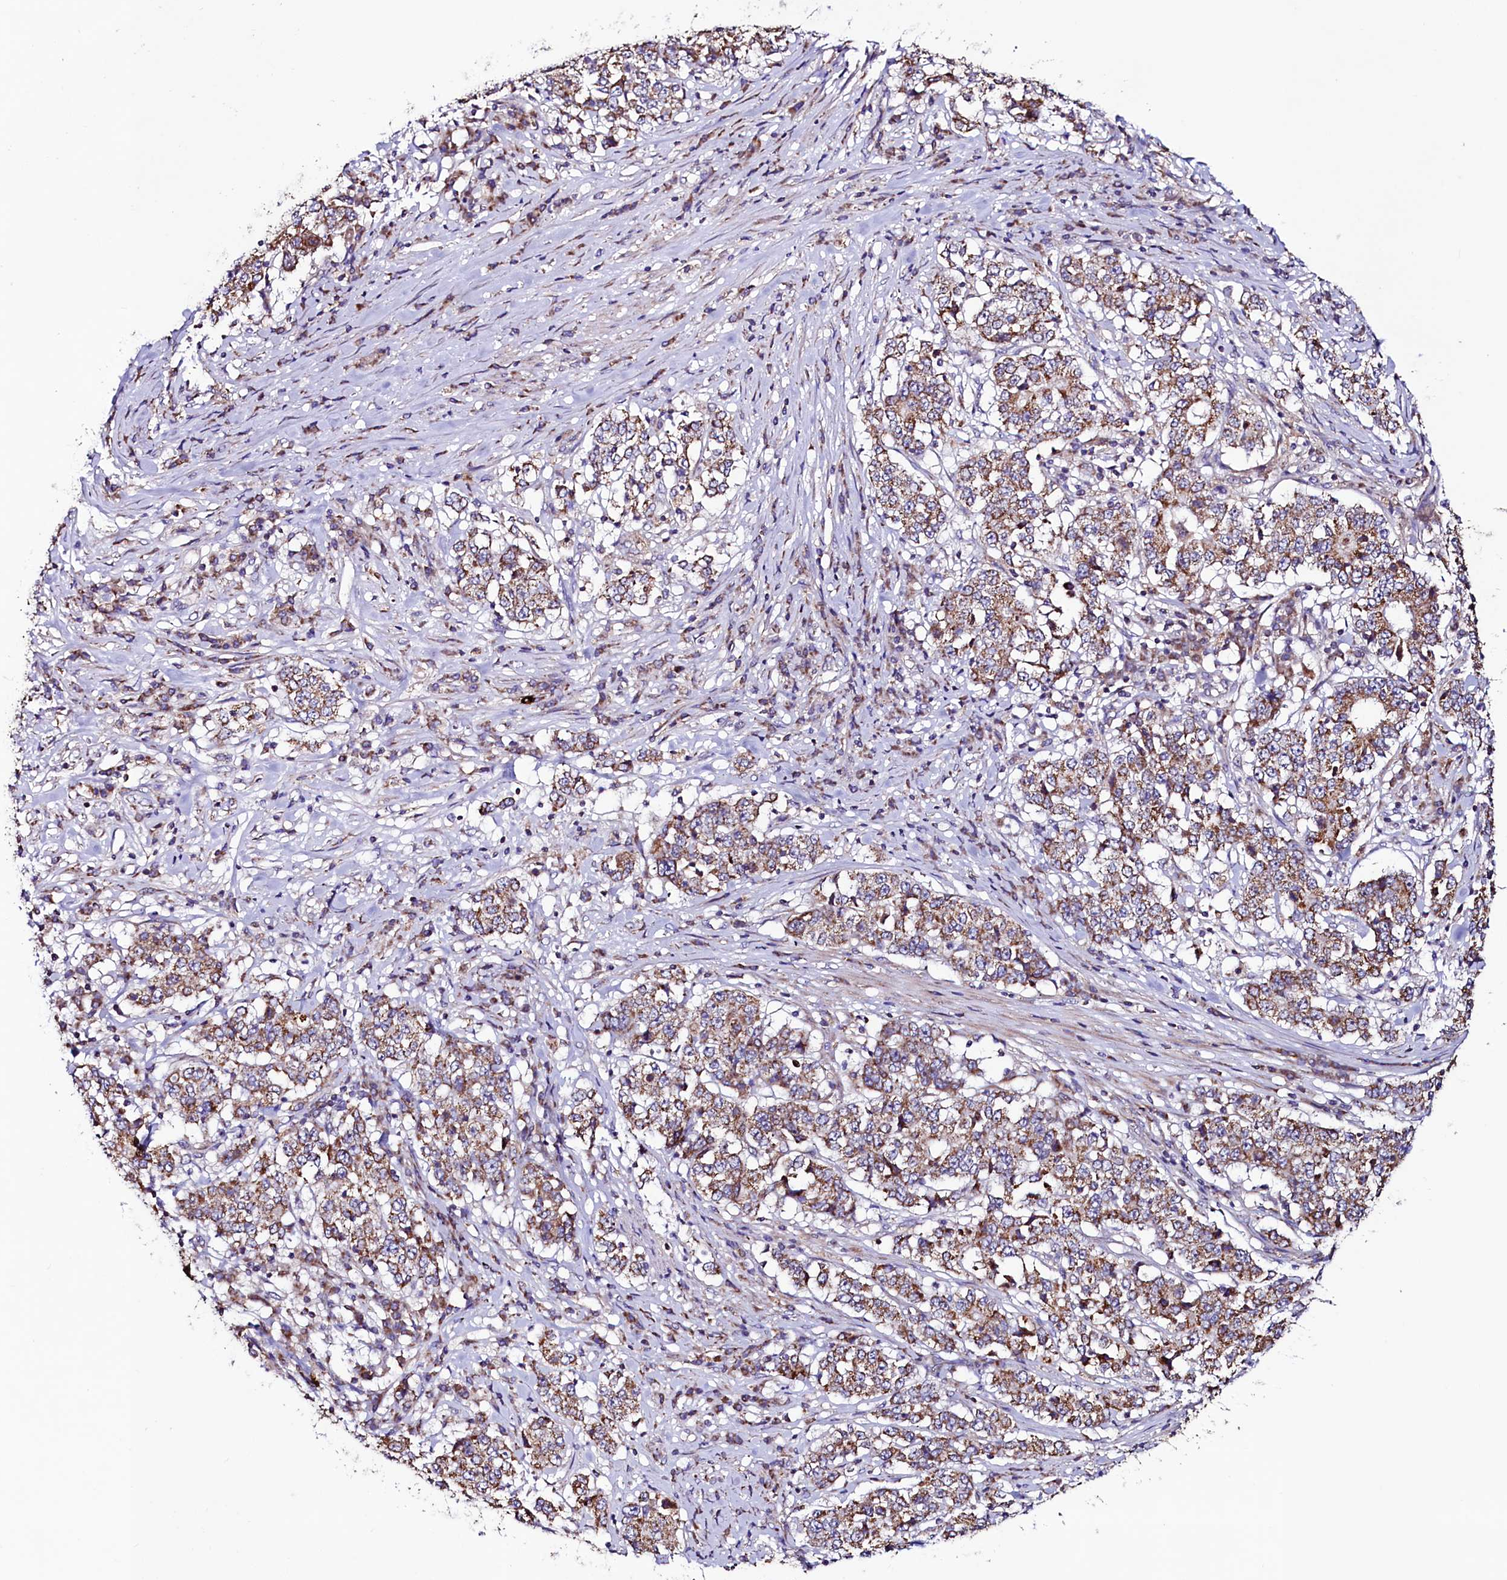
{"staining": {"intensity": "moderate", "quantity": ">75%", "location": "cytoplasmic/membranous"}, "tissue": "stomach cancer", "cell_type": "Tumor cells", "image_type": "cancer", "snomed": [{"axis": "morphology", "description": "Adenocarcinoma, NOS"}, {"axis": "topography", "description": "Stomach"}], "caption": "Tumor cells display medium levels of moderate cytoplasmic/membranous expression in approximately >75% of cells in human stomach cancer (adenocarcinoma). The protein is stained brown, and the nuclei are stained in blue (DAB (3,3'-diaminobenzidine) IHC with brightfield microscopy, high magnification).", "gene": "STARD5", "patient": {"sex": "male", "age": 59}}